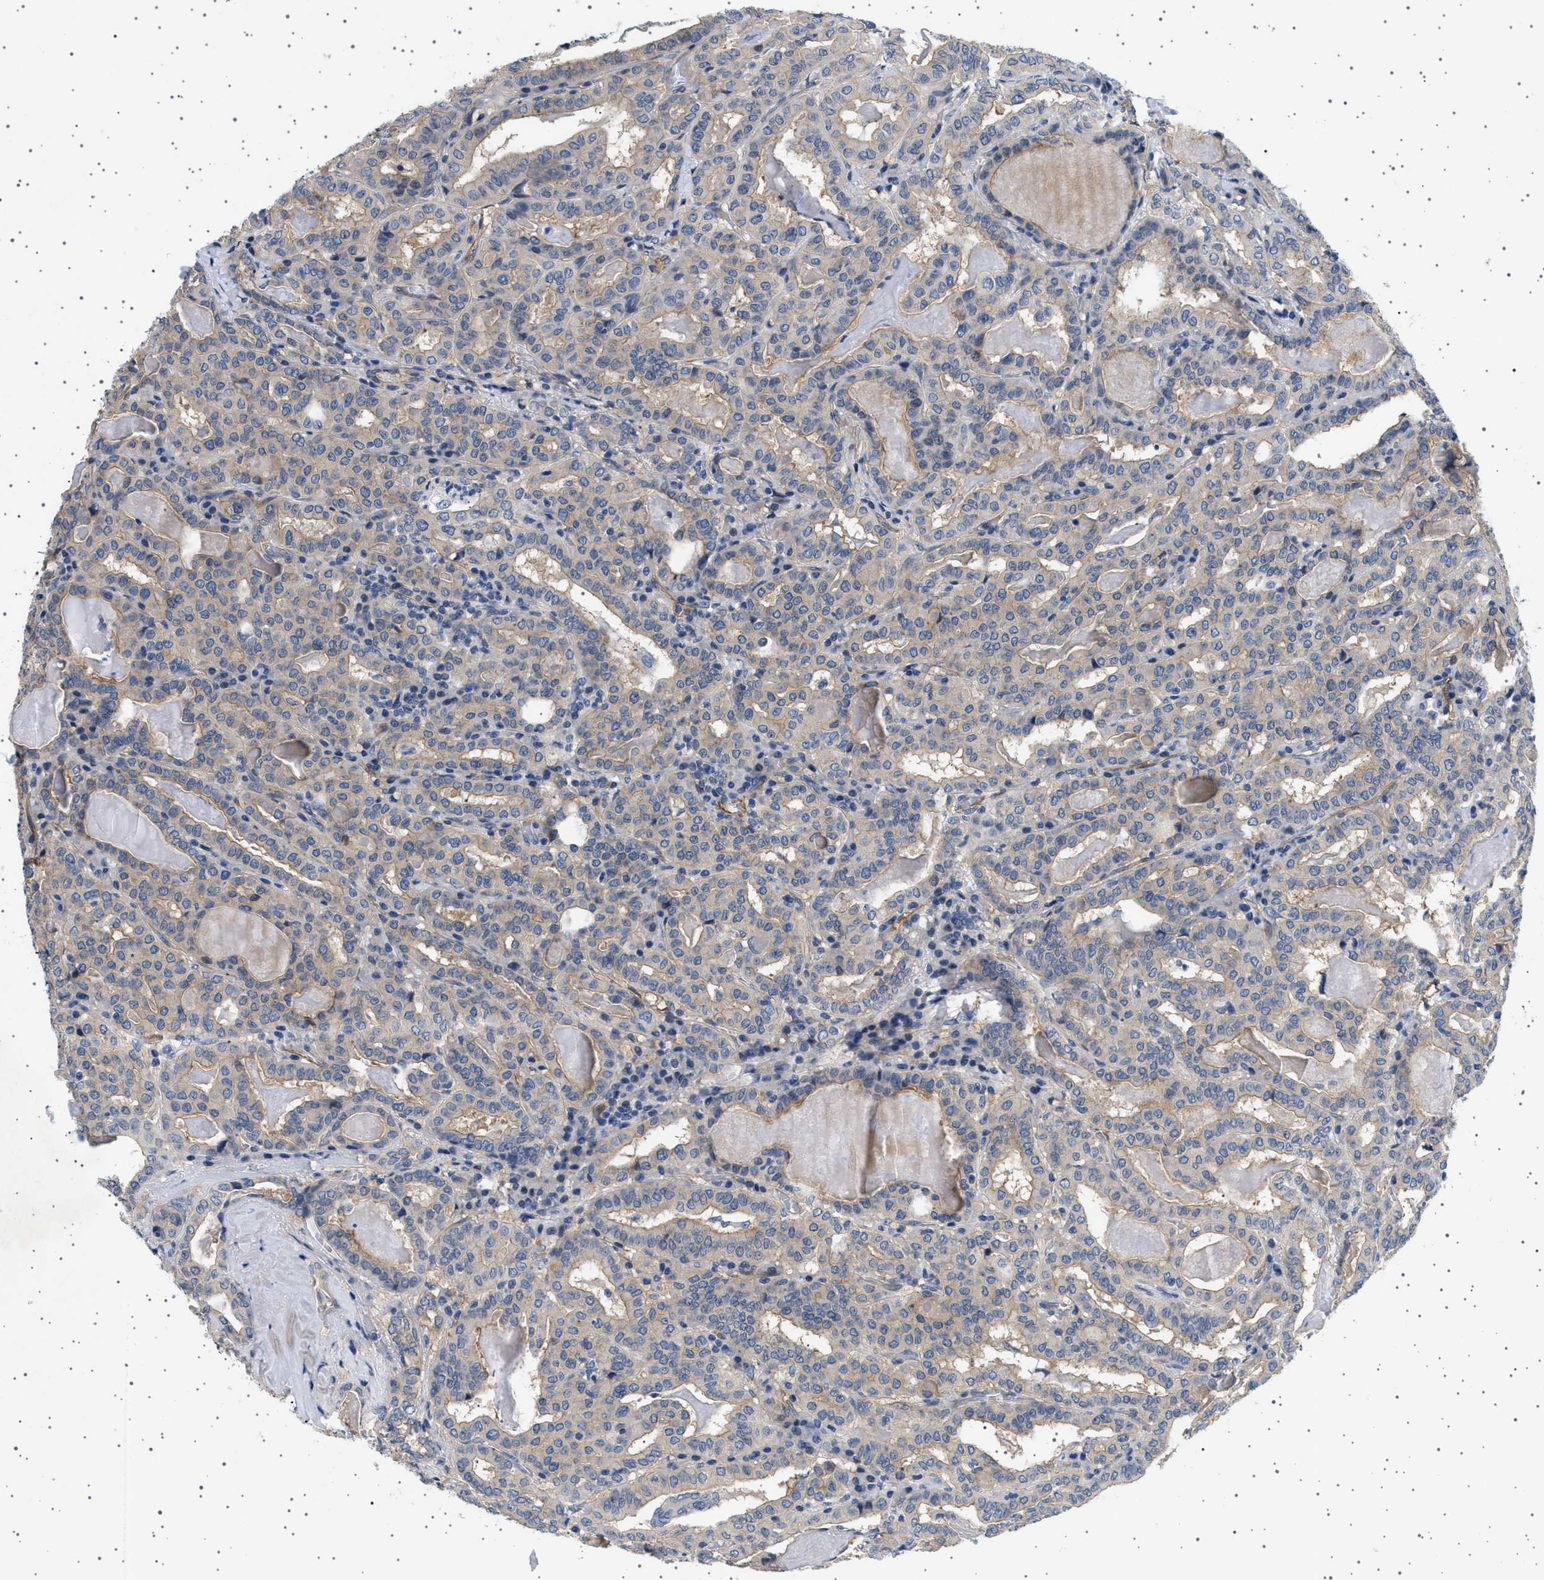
{"staining": {"intensity": "weak", "quantity": "25%-75%", "location": "cytoplasmic/membranous"}, "tissue": "thyroid cancer", "cell_type": "Tumor cells", "image_type": "cancer", "snomed": [{"axis": "morphology", "description": "Papillary adenocarcinoma, NOS"}, {"axis": "topography", "description": "Thyroid gland"}], "caption": "Weak cytoplasmic/membranous expression is appreciated in approximately 25%-75% of tumor cells in thyroid cancer.", "gene": "PLPP6", "patient": {"sex": "female", "age": 42}}